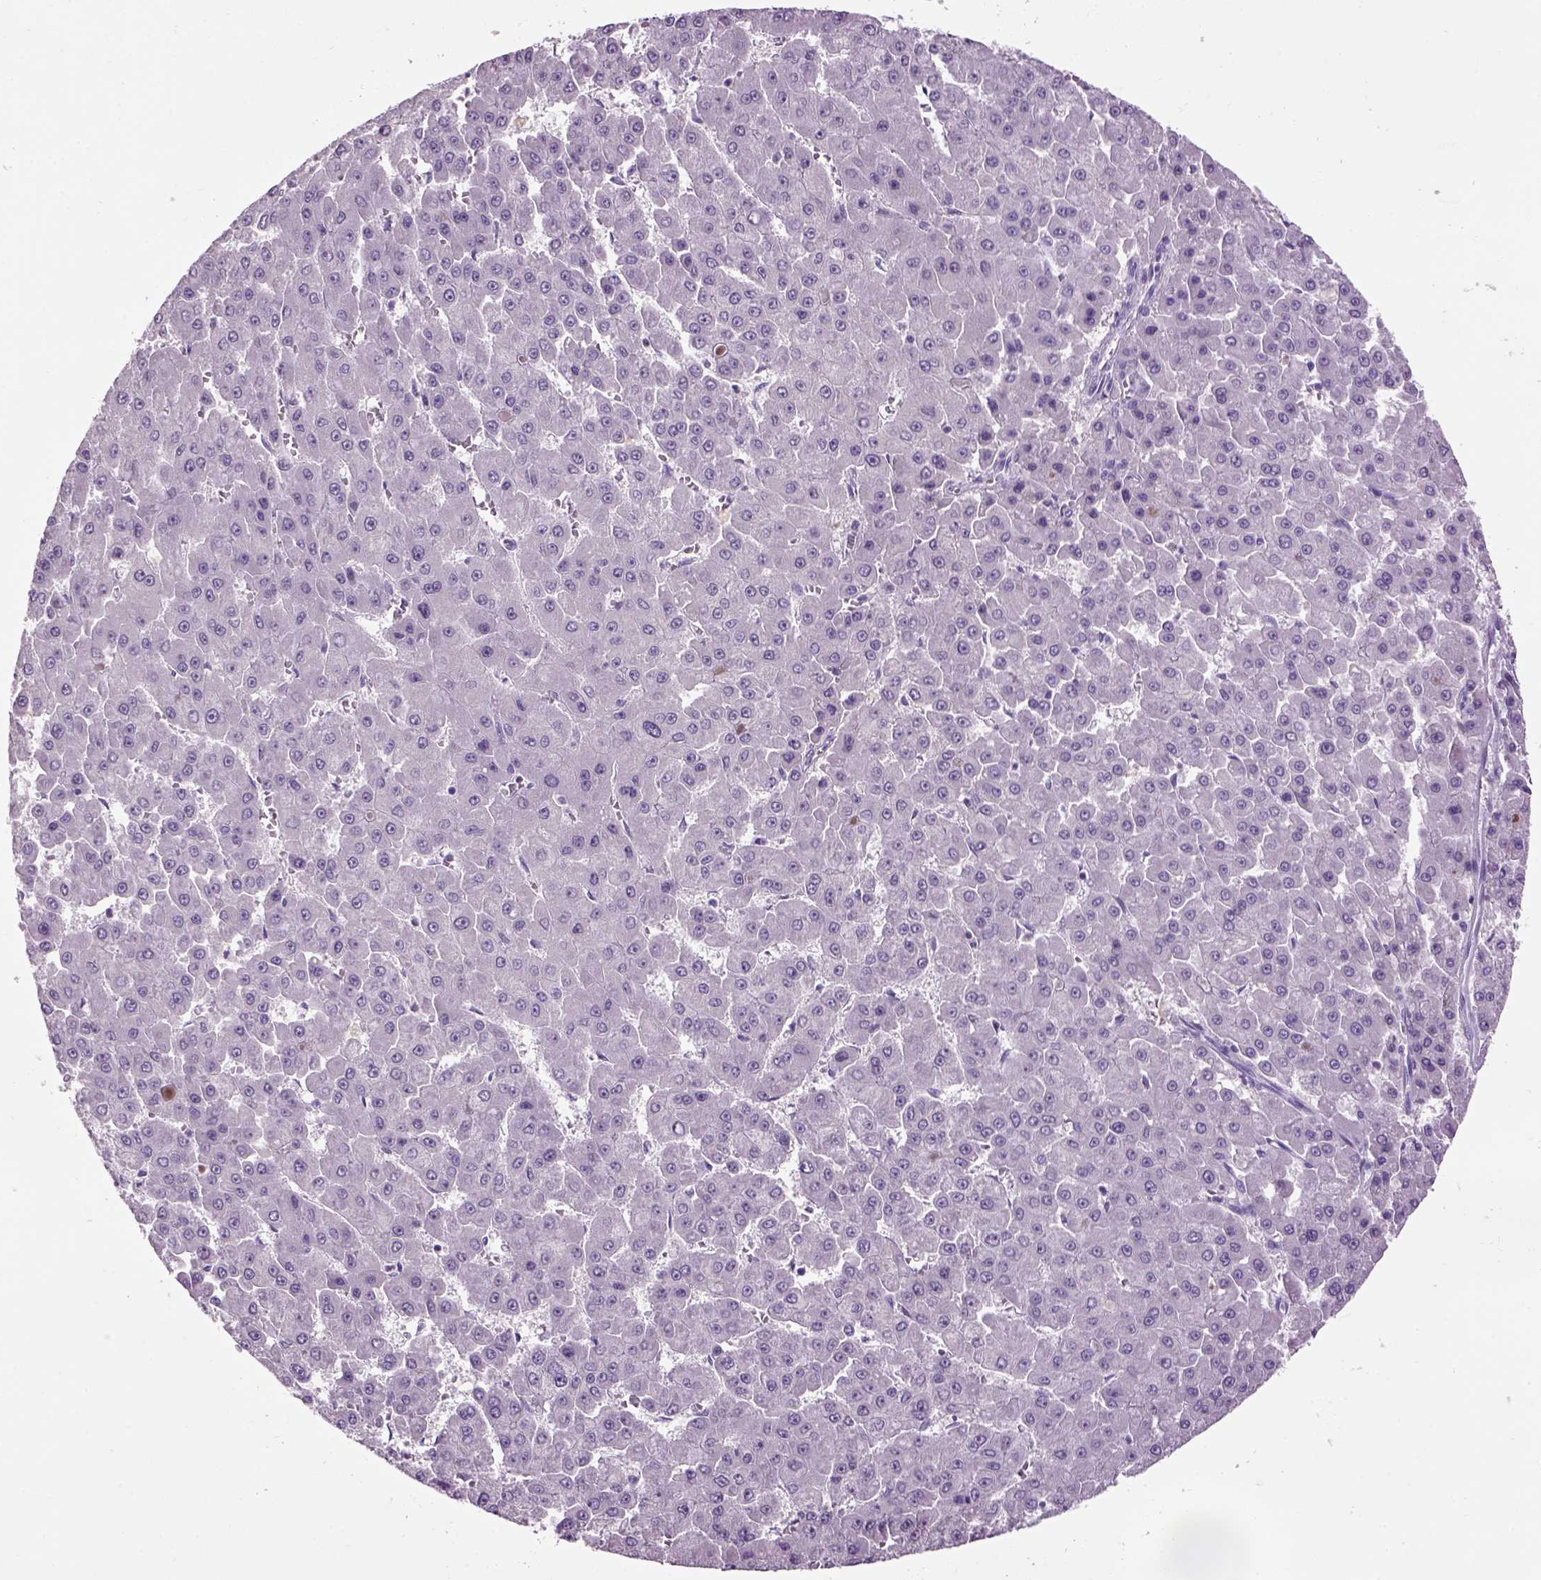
{"staining": {"intensity": "negative", "quantity": "none", "location": "none"}, "tissue": "liver cancer", "cell_type": "Tumor cells", "image_type": "cancer", "snomed": [{"axis": "morphology", "description": "Carcinoma, Hepatocellular, NOS"}, {"axis": "topography", "description": "Liver"}], "caption": "This is an IHC image of hepatocellular carcinoma (liver). There is no positivity in tumor cells.", "gene": "GABRB2", "patient": {"sex": "male", "age": 78}}